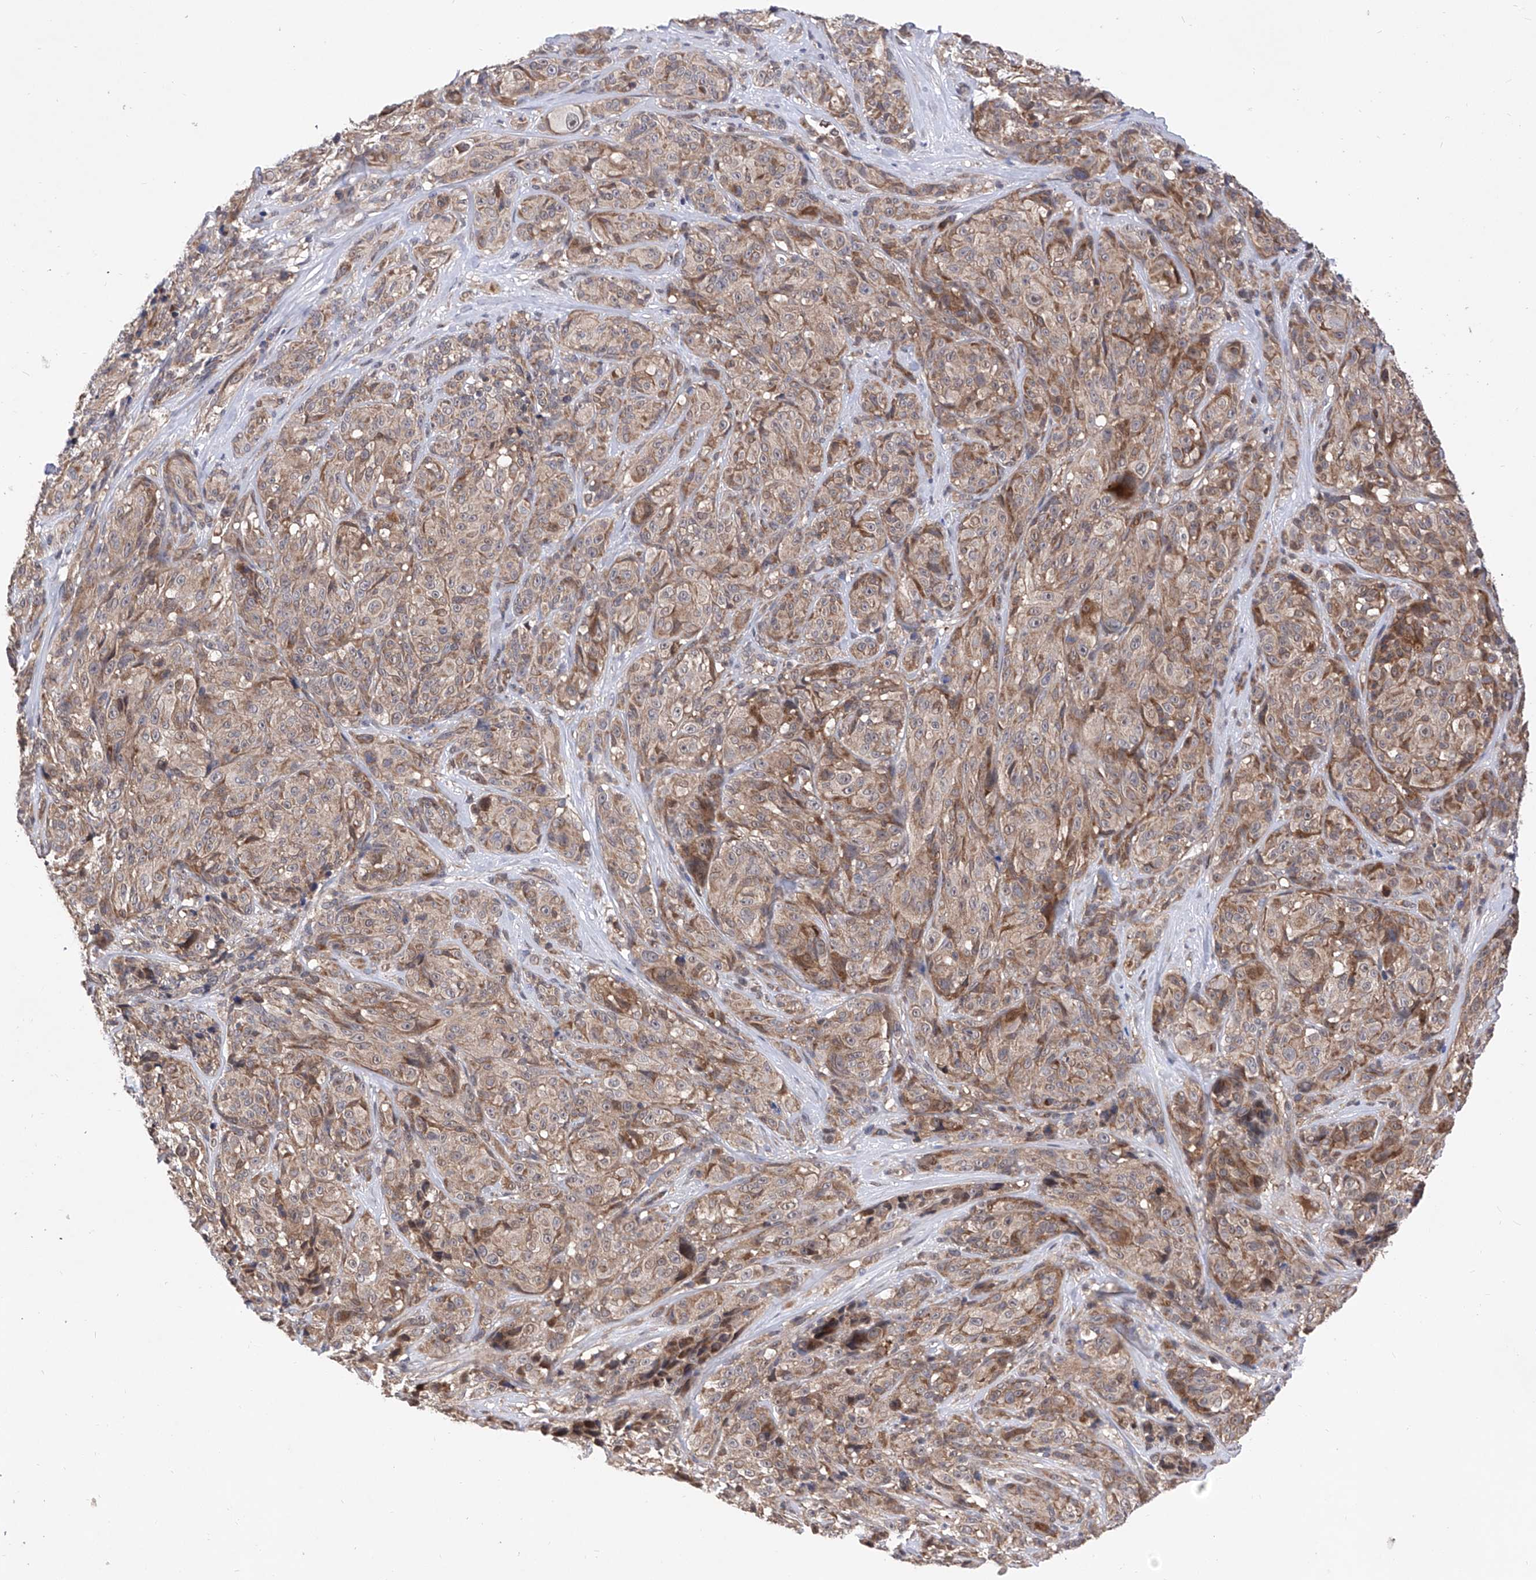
{"staining": {"intensity": "weak", "quantity": ">75%", "location": "cytoplasmic/membranous"}, "tissue": "melanoma", "cell_type": "Tumor cells", "image_type": "cancer", "snomed": [{"axis": "morphology", "description": "Malignant melanoma, NOS"}, {"axis": "topography", "description": "Skin"}], "caption": "Protein analysis of melanoma tissue shows weak cytoplasmic/membranous positivity in approximately >75% of tumor cells.", "gene": "USP45", "patient": {"sex": "male", "age": 73}}